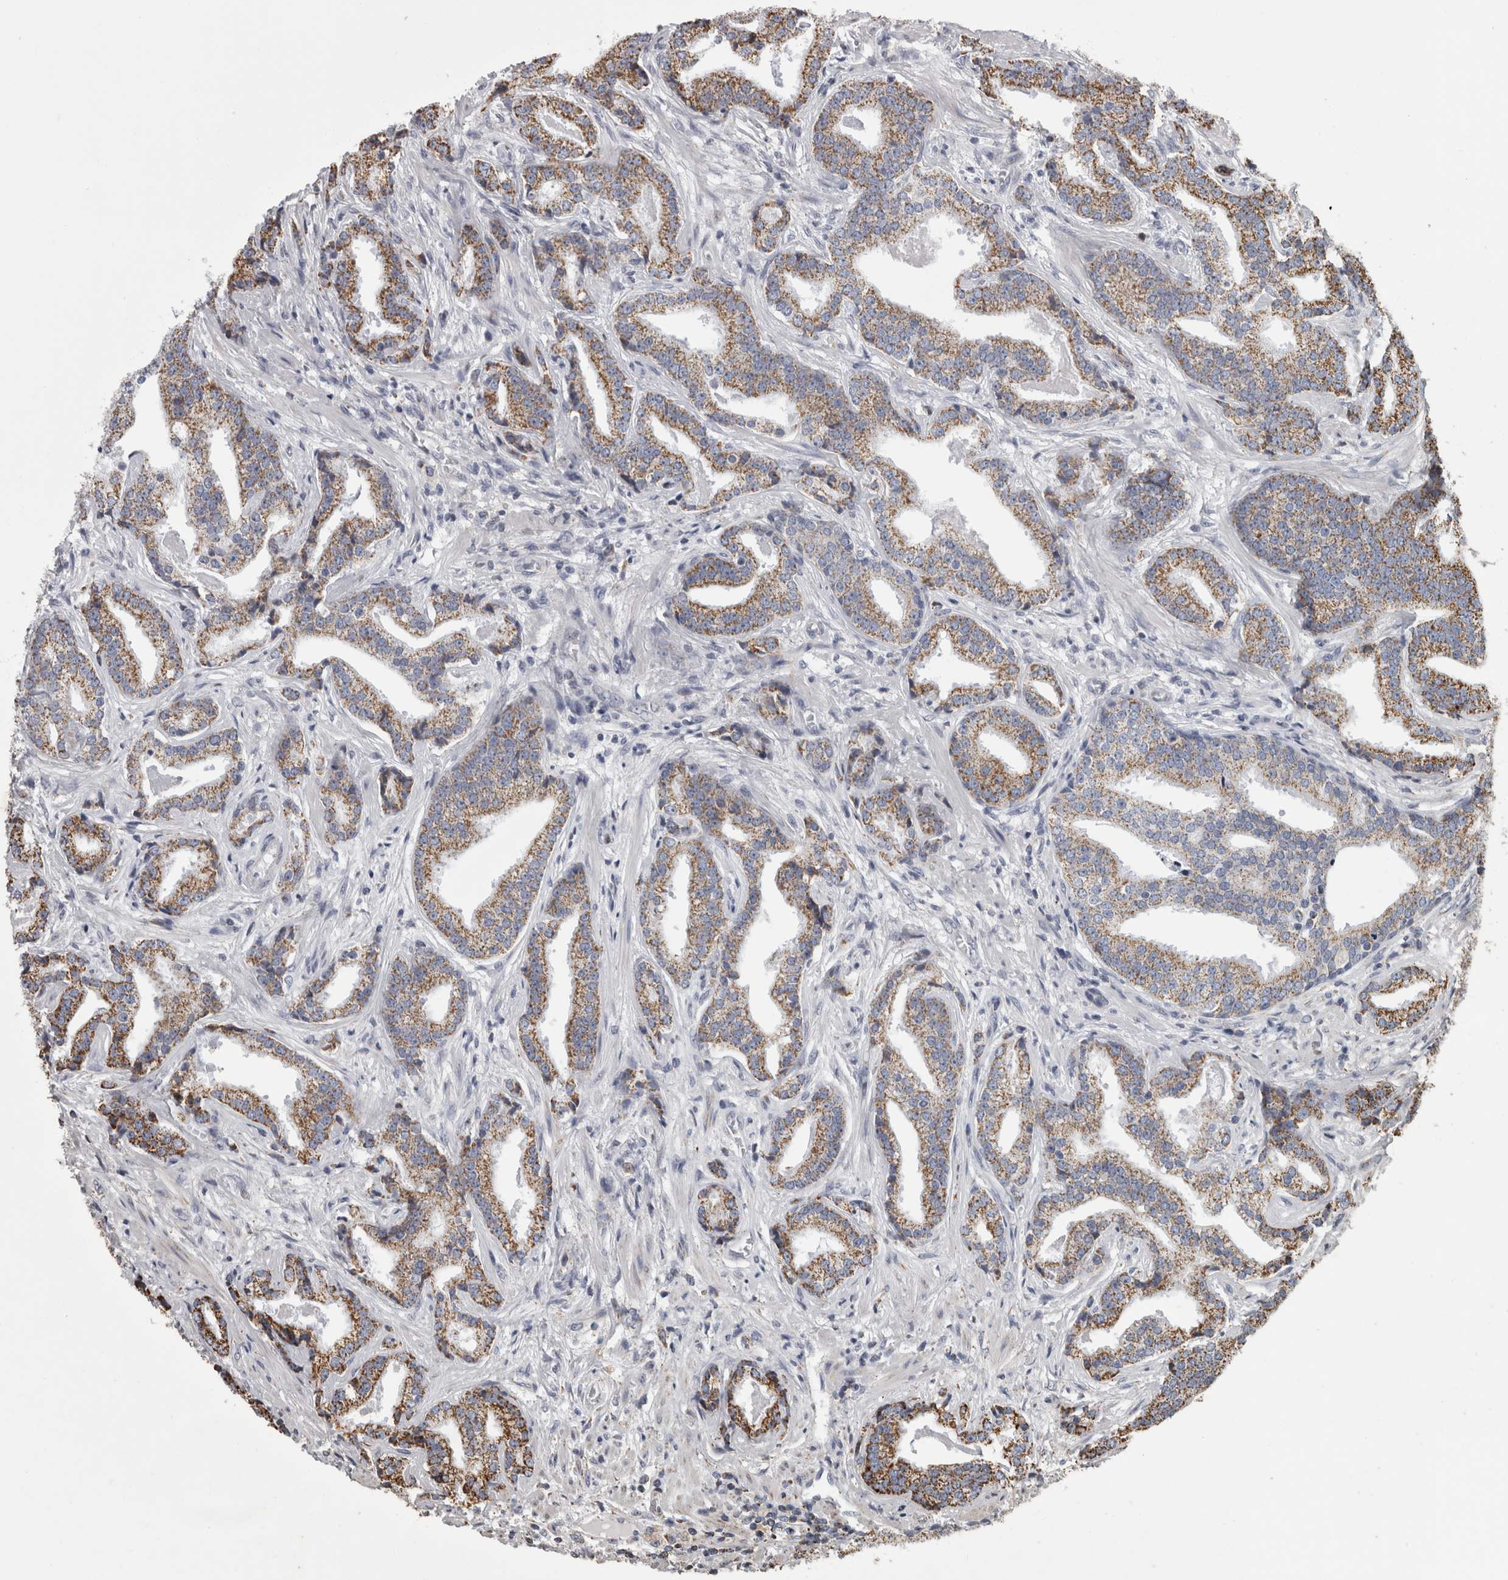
{"staining": {"intensity": "moderate", "quantity": ">75%", "location": "cytoplasmic/membranous"}, "tissue": "prostate cancer", "cell_type": "Tumor cells", "image_type": "cancer", "snomed": [{"axis": "morphology", "description": "Adenocarcinoma, Low grade"}, {"axis": "topography", "description": "Prostate"}], "caption": "Approximately >75% of tumor cells in human low-grade adenocarcinoma (prostate) show moderate cytoplasmic/membranous protein expression as visualized by brown immunohistochemical staining.", "gene": "MDH2", "patient": {"sex": "male", "age": 67}}